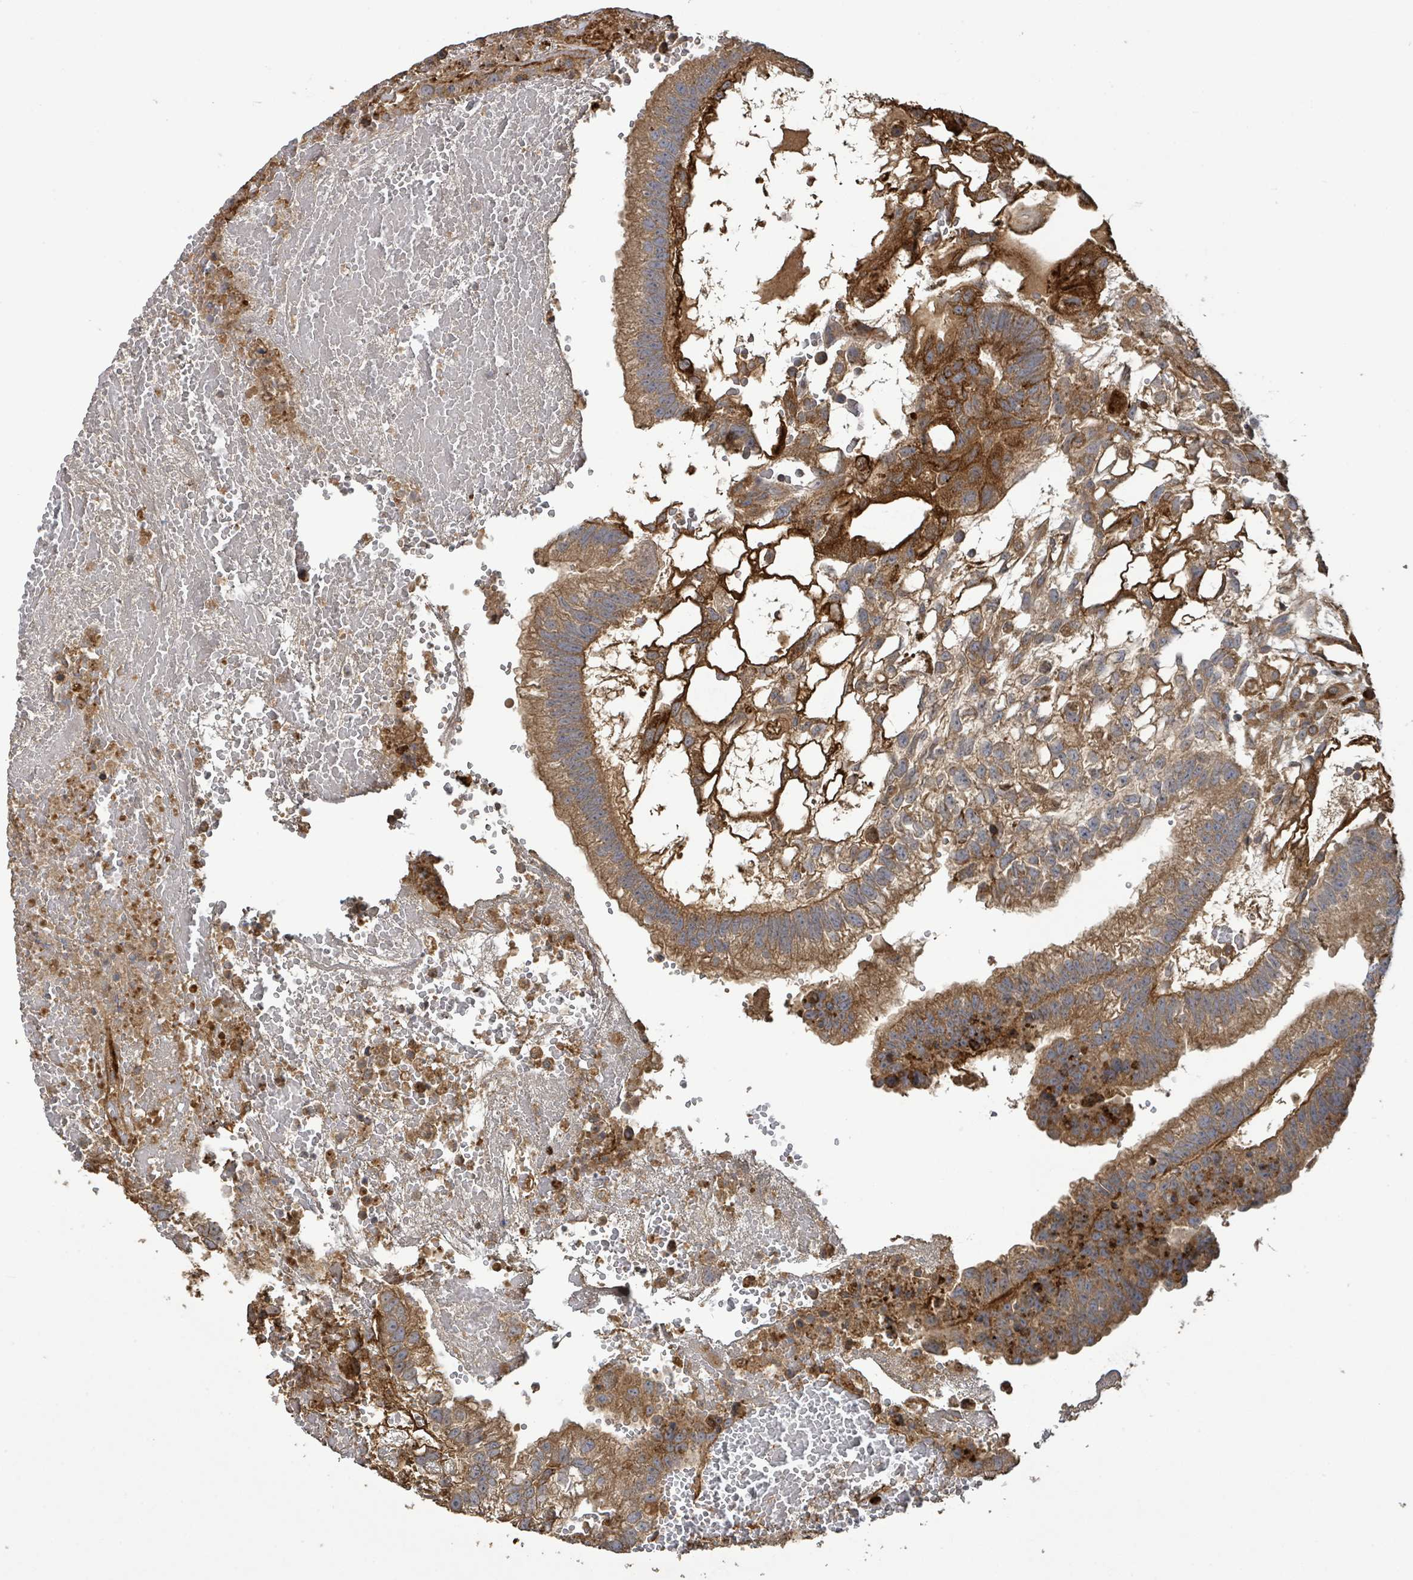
{"staining": {"intensity": "strong", "quantity": ">75%", "location": "cytoplasmic/membranous"}, "tissue": "testis cancer", "cell_type": "Tumor cells", "image_type": "cancer", "snomed": [{"axis": "morphology", "description": "Normal tissue, NOS"}, {"axis": "morphology", "description": "Carcinoma, Embryonal, NOS"}, {"axis": "topography", "description": "Testis"}], "caption": "This micrograph shows embryonal carcinoma (testis) stained with immunohistochemistry to label a protein in brown. The cytoplasmic/membranous of tumor cells show strong positivity for the protein. Nuclei are counter-stained blue.", "gene": "STARD4", "patient": {"sex": "male", "age": 32}}